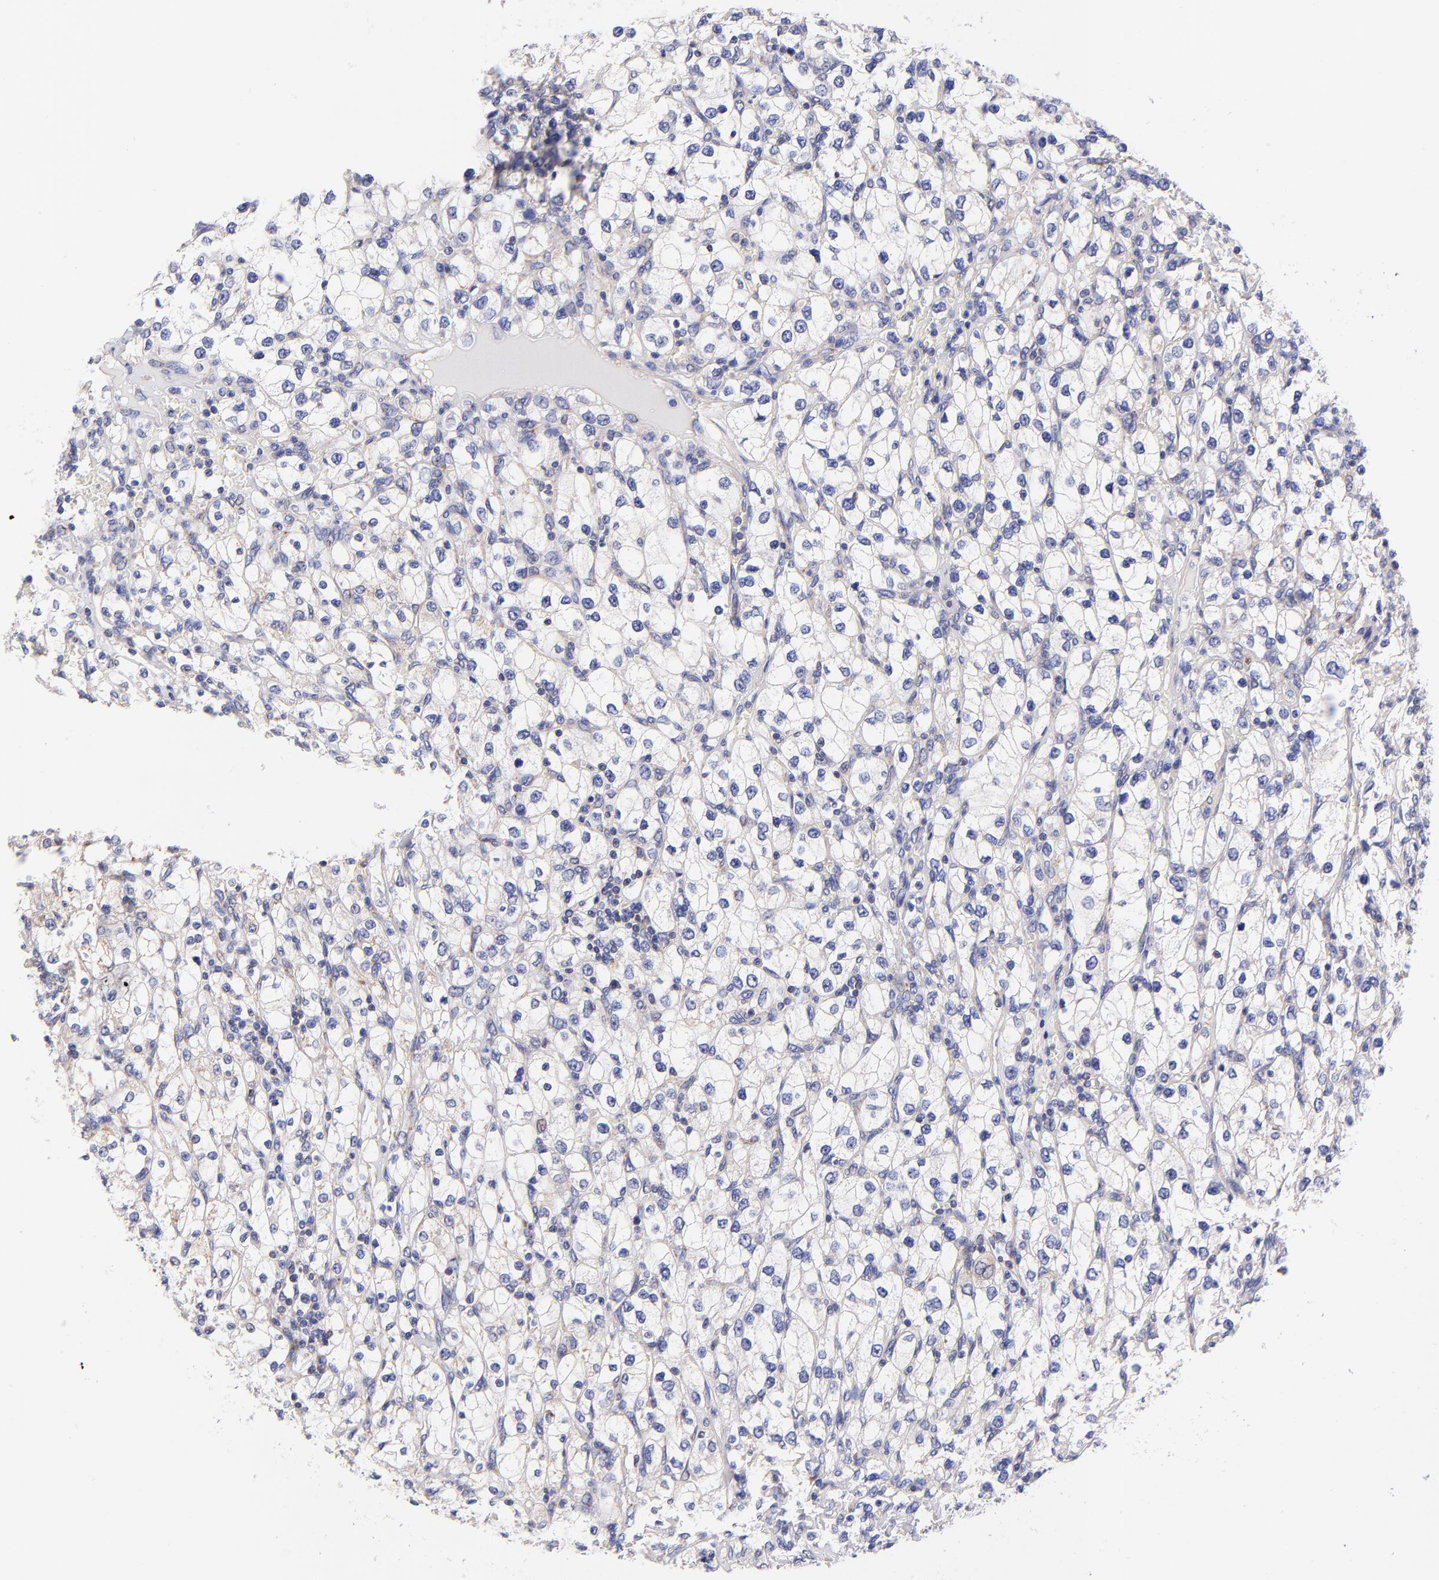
{"staining": {"intensity": "weak", "quantity": "<25%", "location": "cytoplasmic/membranous"}, "tissue": "renal cancer", "cell_type": "Tumor cells", "image_type": "cancer", "snomed": [{"axis": "morphology", "description": "Adenocarcinoma, NOS"}, {"axis": "topography", "description": "Kidney"}], "caption": "This image is of renal adenocarcinoma stained with IHC to label a protein in brown with the nuclei are counter-stained blue. There is no expression in tumor cells.", "gene": "NDUFB7", "patient": {"sex": "female", "age": 62}}